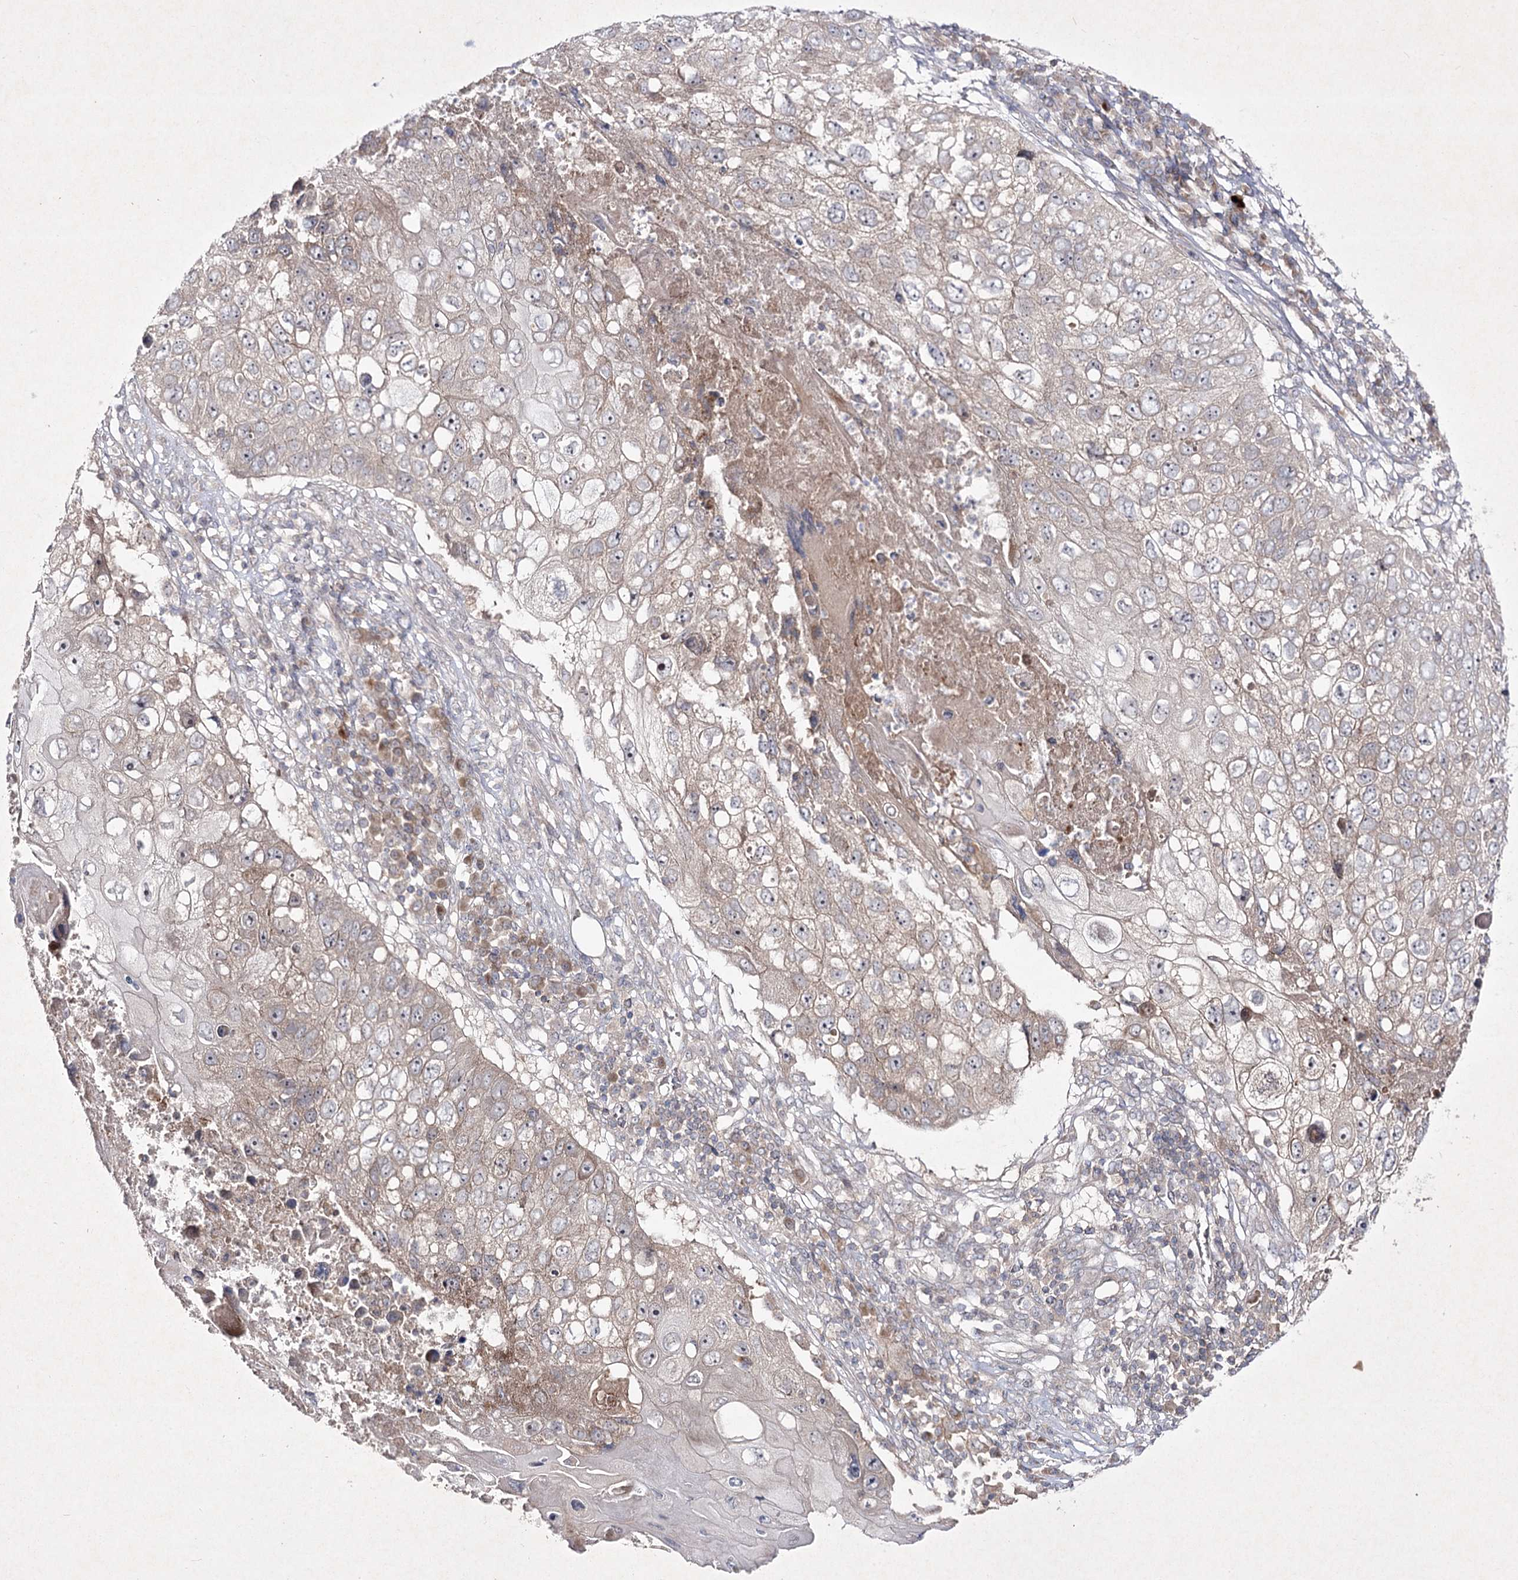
{"staining": {"intensity": "weak", "quantity": "25%-75%", "location": "cytoplasmic/membranous"}, "tissue": "lung cancer", "cell_type": "Tumor cells", "image_type": "cancer", "snomed": [{"axis": "morphology", "description": "Squamous cell carcinoma, NOS"}, {"axis": "topography", "description": "Lung"}], "caption": "The immunohistochemical stain labels weak cytoplasmic/membranous staining in tumor cells of lung squamous cell carcinoma tissue.", "gene": "CIB2", "patient": {"sex": "male", "age": 61}}